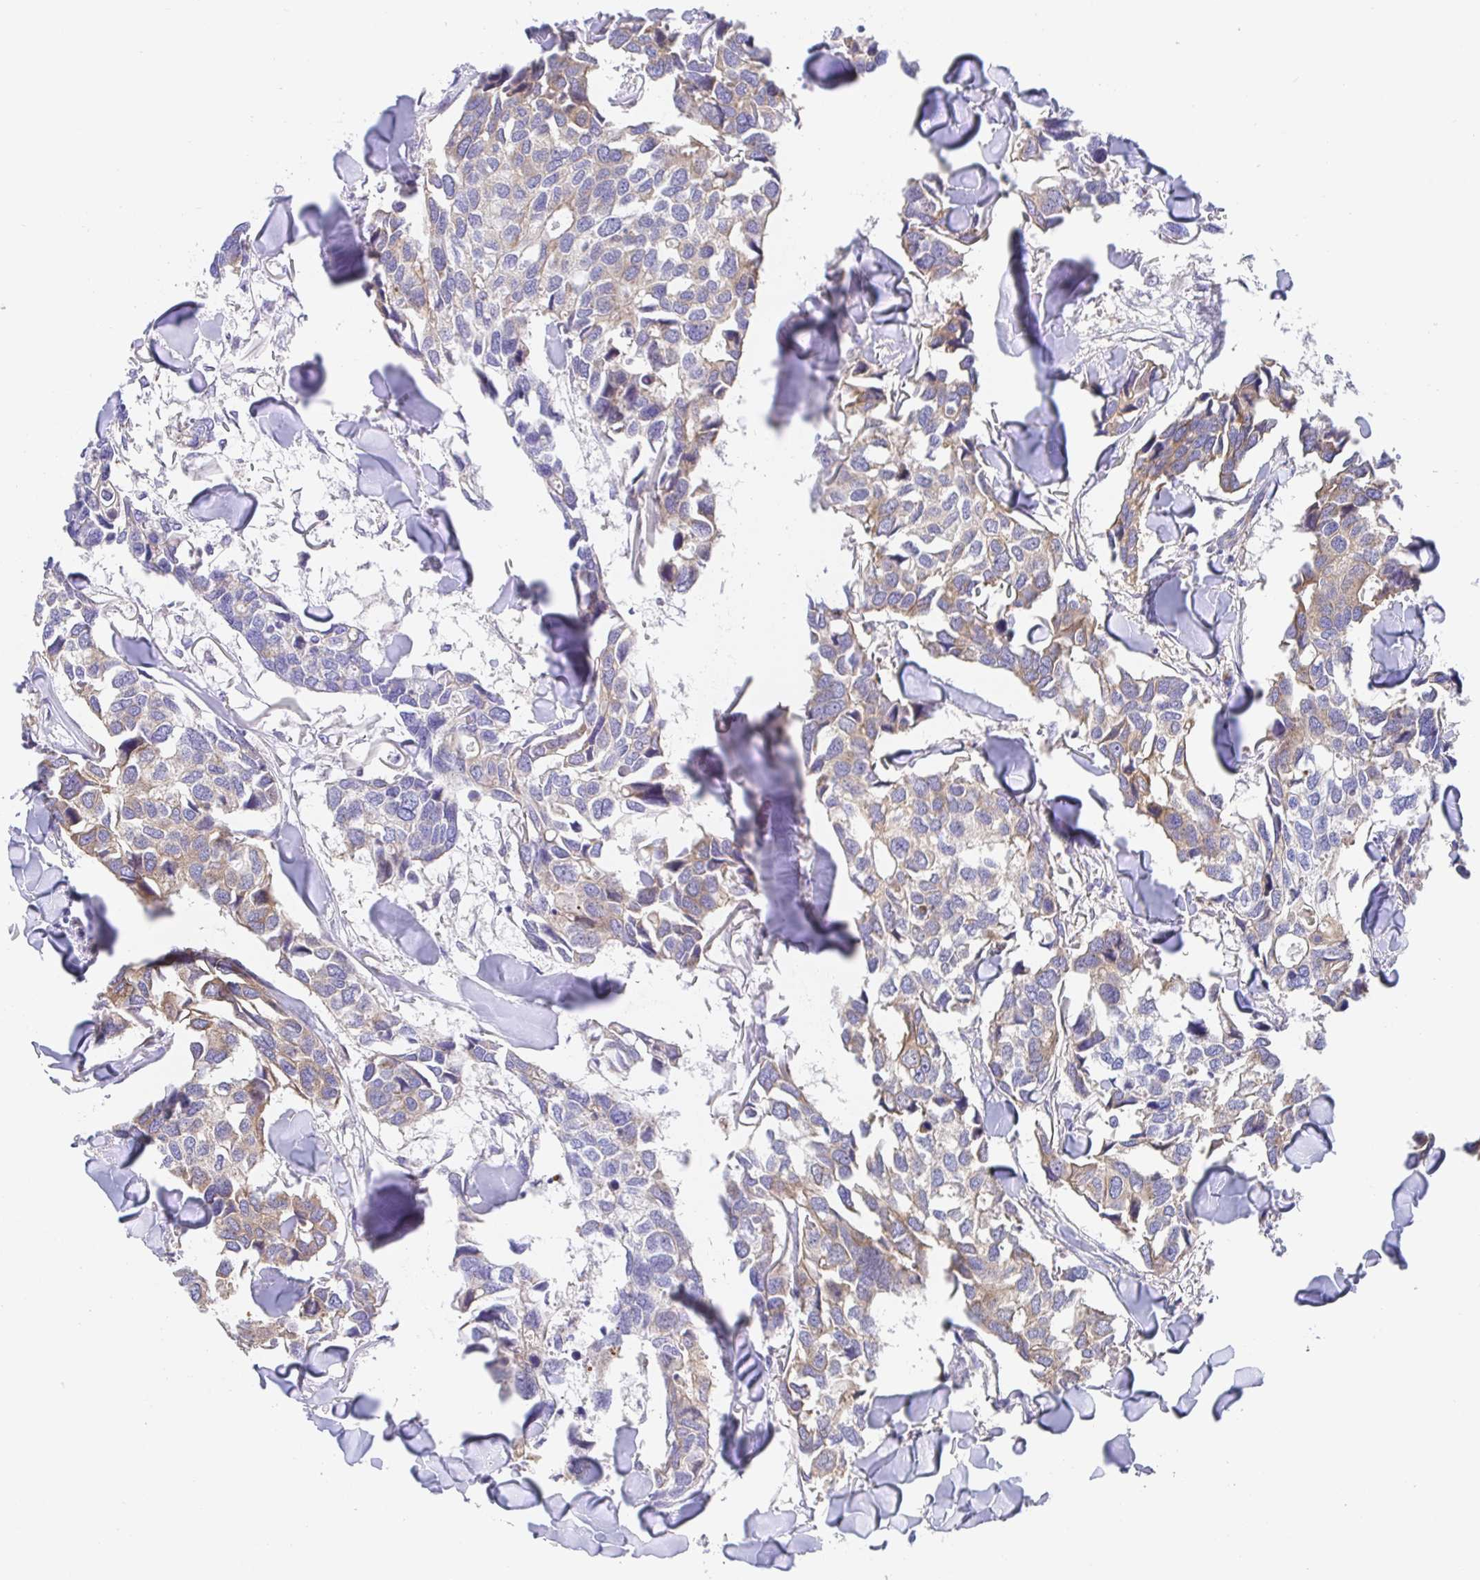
{"staining": {"intensity": "weak", "quantity": "25%-75%", "location": "cytoplasmic/membranous"}, "tissue": "breast cancer", "cell_type": "Tumor cells", "image_type": "cancer", "snomed": [{"axis": "morphology", "description": "Duct carcinoma"}, {"axis": "topography", "description": "Breast"}], "caption": "Immunohistochemistry of intraductal carcinoma (breast) displays low levels of weak cytoplasmic/membranous positivity in about 25%-75% of tumor cells. (DAB (3,3'-diaminobenzidine) = brown stain, brightfield microscopy at high magnification).", "gene": "GOLGA1", "patient": {"sex": "female", "age": 83}}